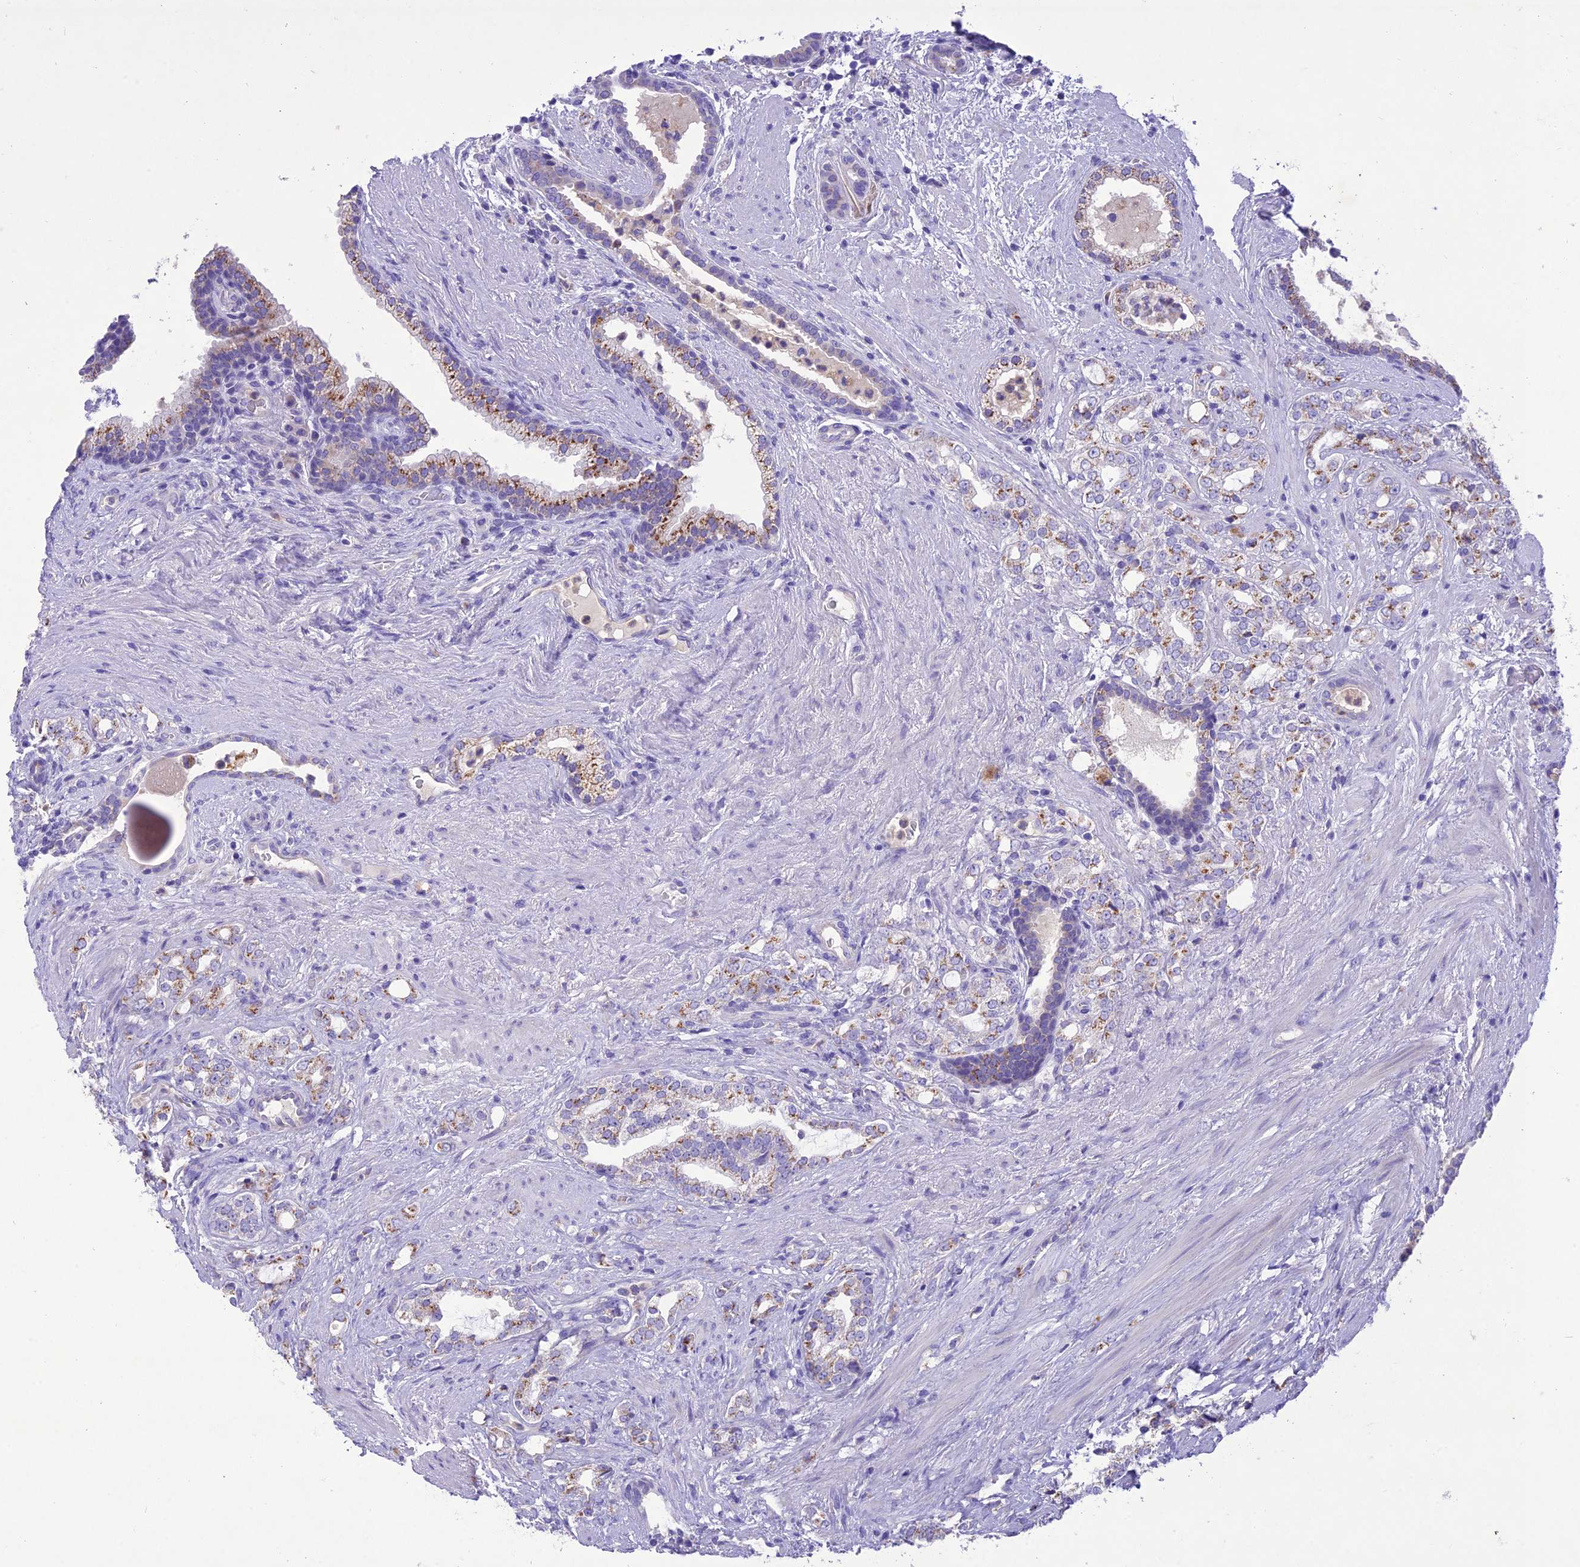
{"staining": {"intensity": "moderate", "quantity": "25%-75%", "location": "cytoplasmic/membranous"}, "tissue": "prostate cancer", "cell_type": "Tumor cells", "image_type": "cancer", "snomed": [{"axis": "morphology", "description": "Adenocarcinoma, High grade"}, {"axis": "topography", "description": "Prostate"}], "caption": "A high-resolution photomicrograph shows IHC staining of prostate adenocarcinoma (high-grade), which demonstrates moderate cytoplasmic/membranous positivity in approximately 25%-75% of tumor cells.", "gene": "SLC13A5", "patient": {"sex": "male", "age": 64}}